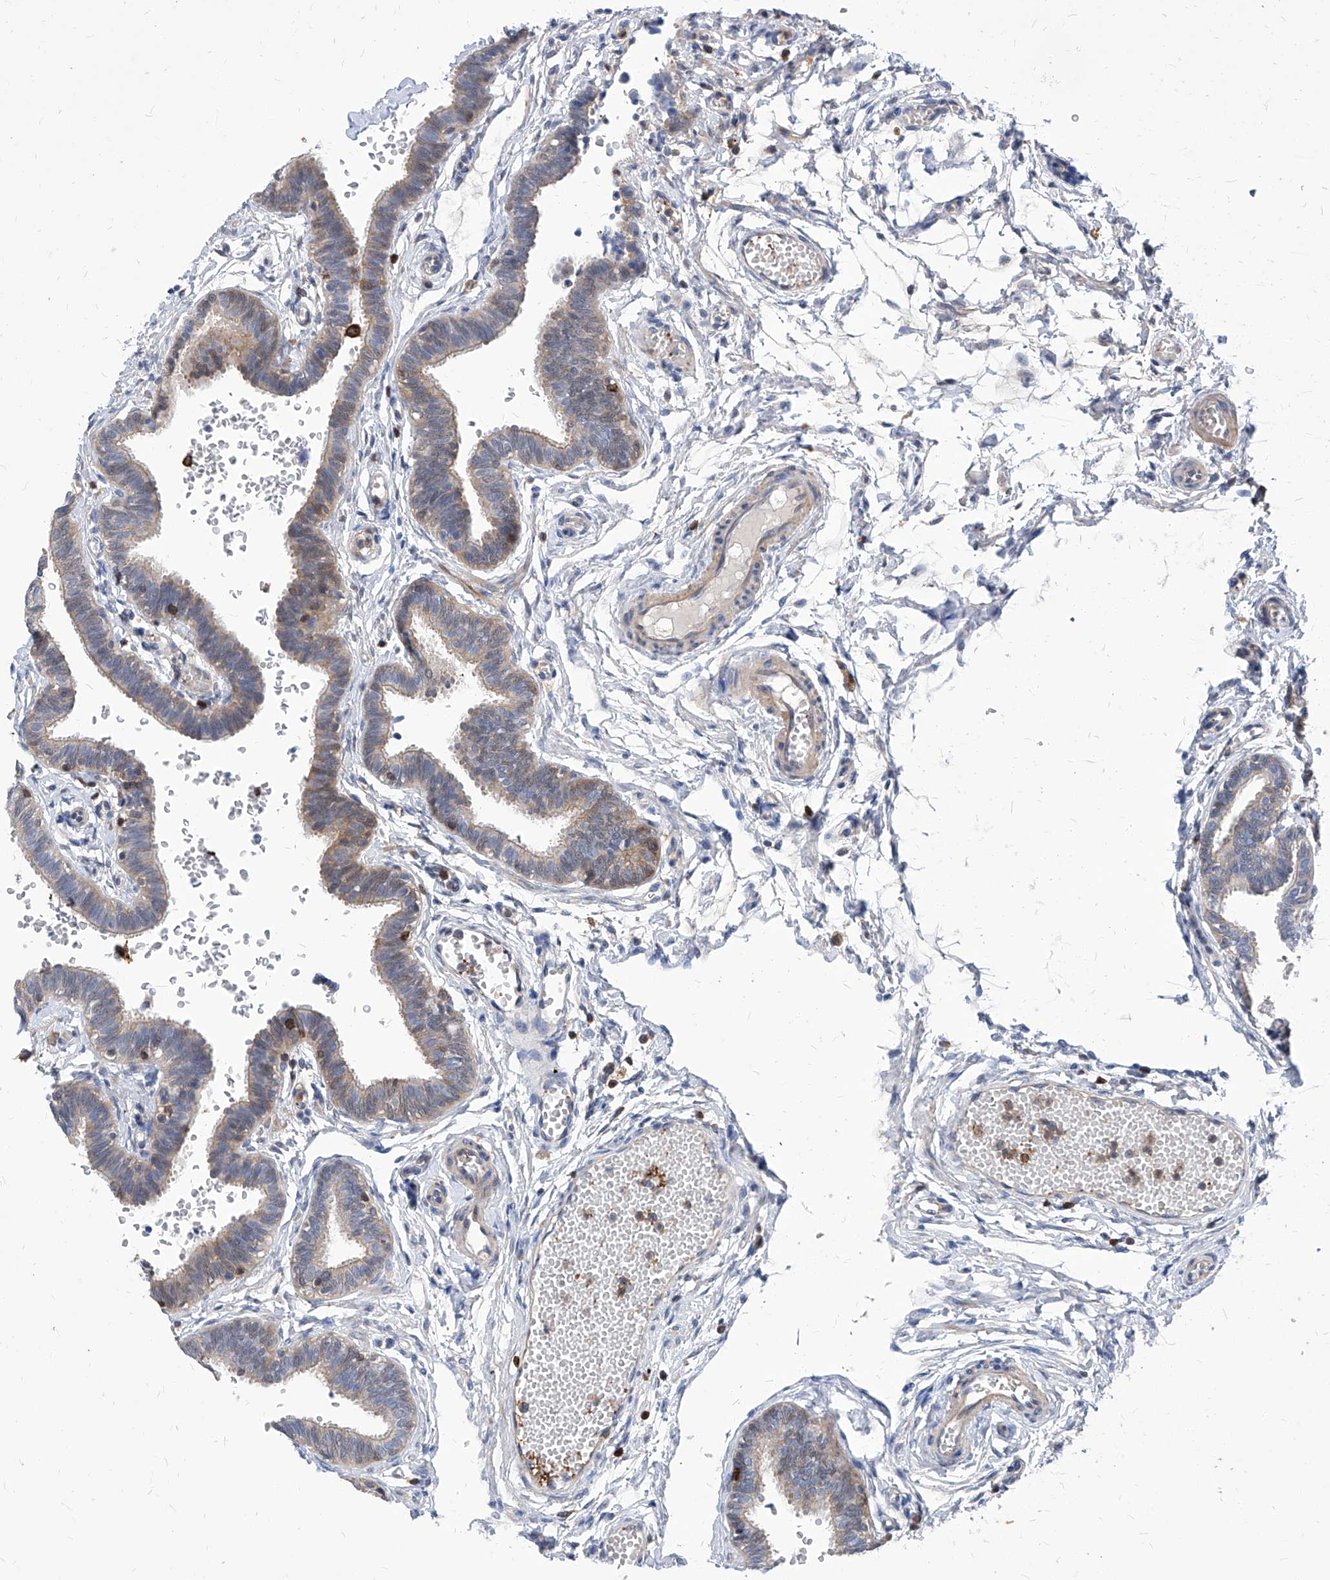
{"staining": {"intensity": "moderate", "quantity": ">75%", "location": "cytoplasmic/membranous"}, "tissue": "fallopian tube", "cell_type": "Glandular cells", "image_type": "normal", "snomed": [{"axis": "morphology", "description": "Normal tissue, NOS"}, {"axis": "topography", "description": "Fallopian tube"}, {"axis": "topography", "description": "Ovary"}], "caption": "DAB (3,3'-diaminobenzidine) immunohistochemical staining of normal human fallopian tube reveals moderate cytoplasmic/membranous protein staining in about >75% of glandular cells.", "gene": "ABRACL", "patient": {"sex": "female", "age": 23}}